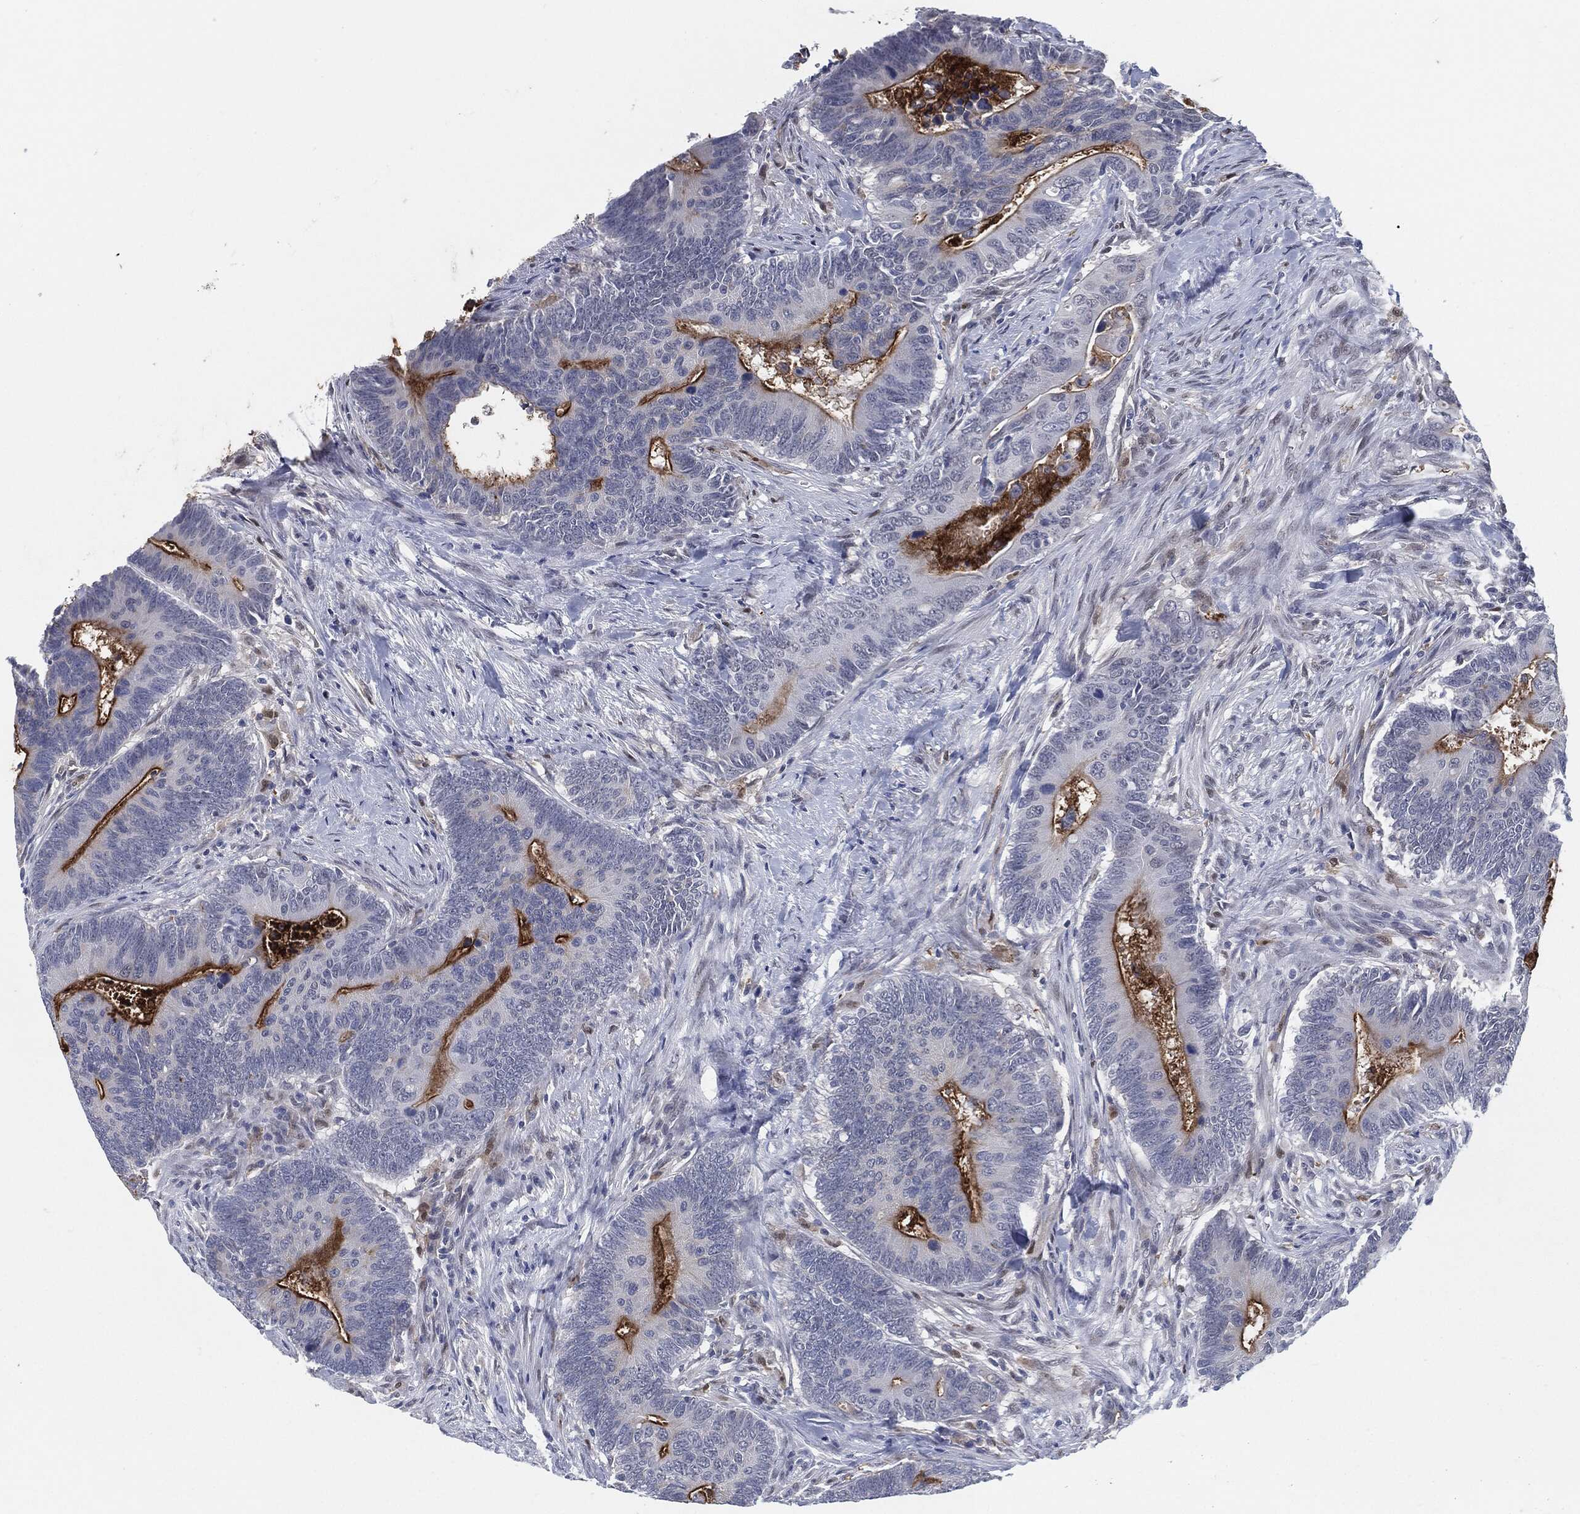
{"staining": {"intensity": "strong", "quantity": "25%-75%", "location": "cytoplasmic/membranous"}, "tissue": "colorectal cancer", "cell_type": "Tumor cells", "image_type": "cancer", "snomed": [{"axis": "morphology", "description": "Adenocarcinoma, NOS"}, {"axis": "topography", "description": "Colon"}], "caption": "Colorectal cancer (adenocarcinoma) was stained to show a protein in brown. There is high levels of strong cytoplasmic/membranous positivity in approximately 25%-75% of tumor cells.", "gene": "PROM1", "patient": {"sex": "male", "age": 75}}